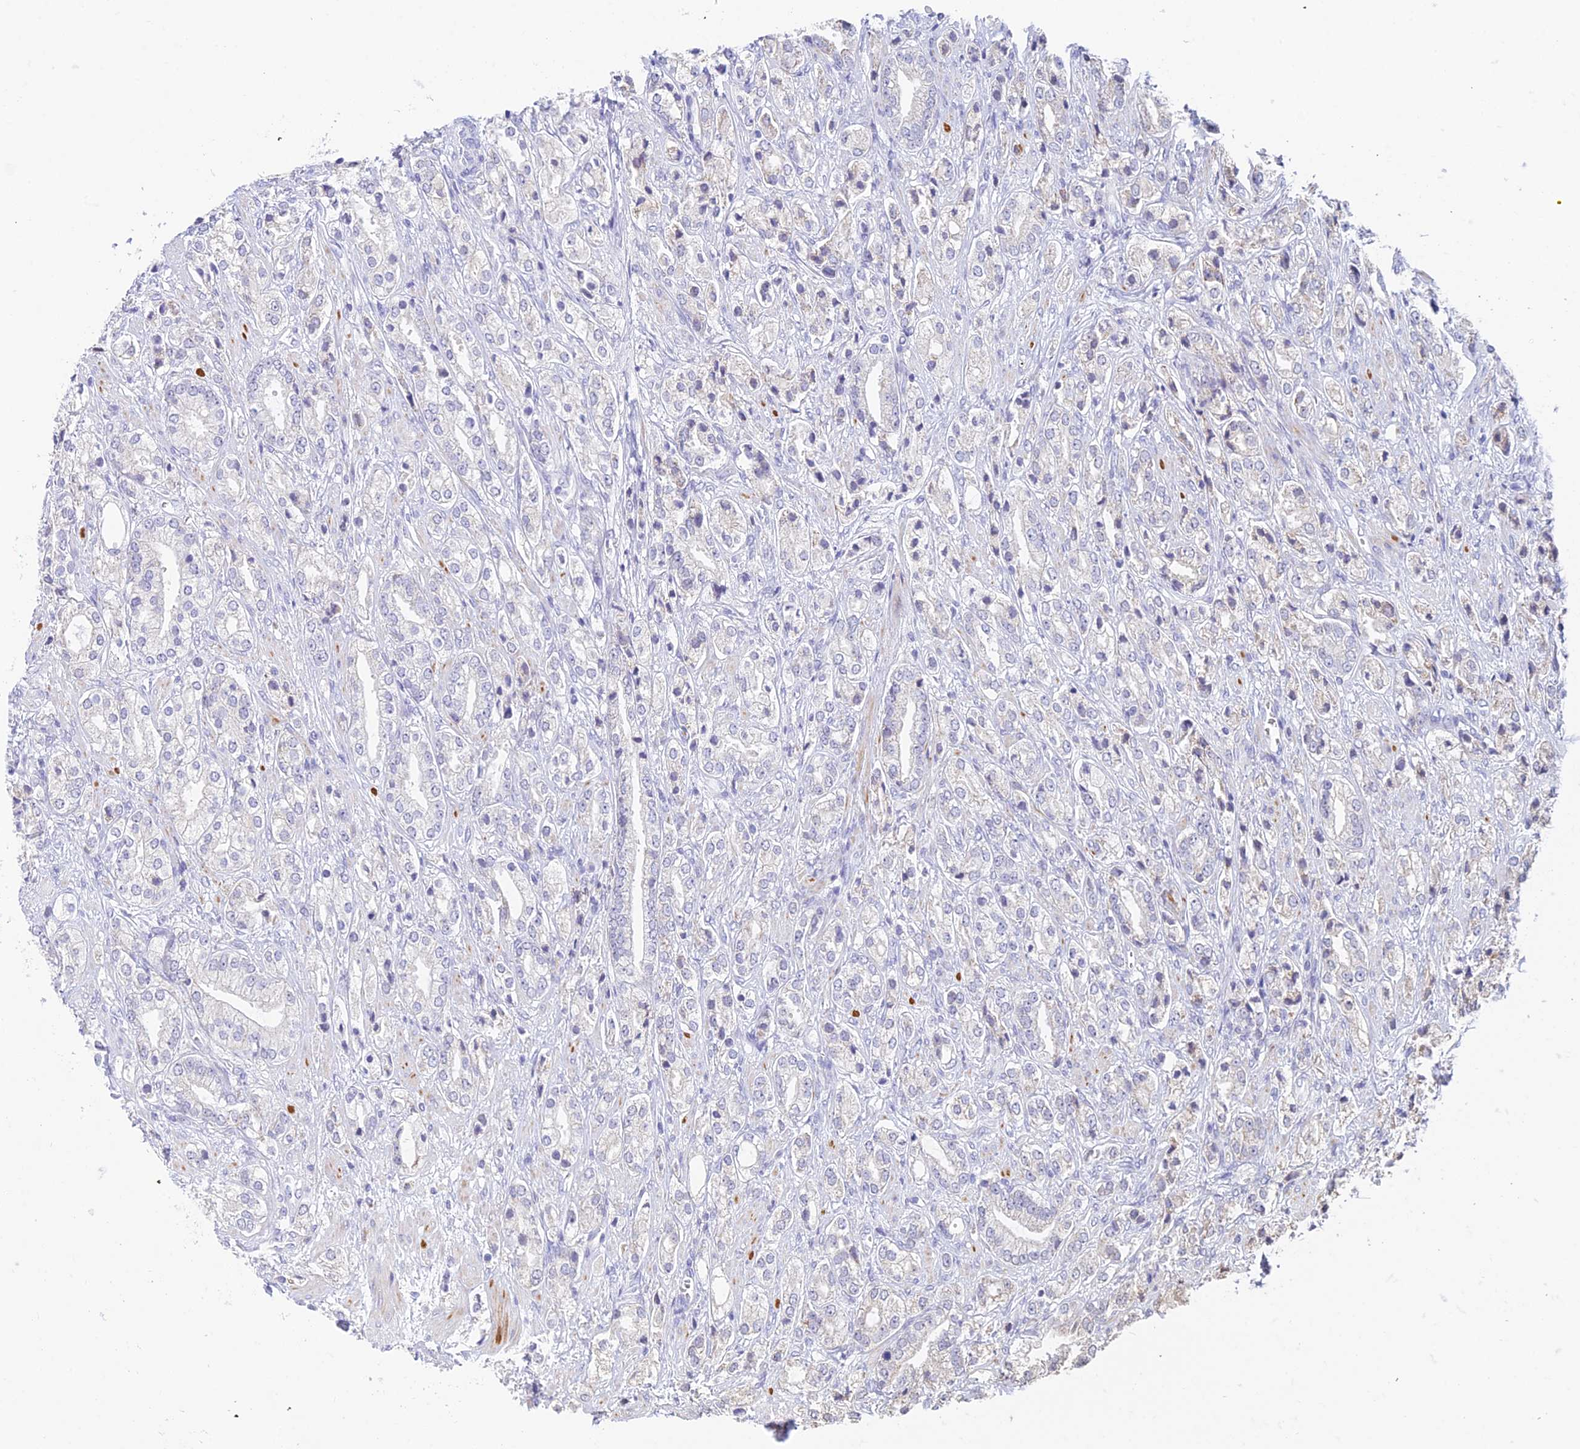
{"staining": {"intensity": "negative", "quantity": "none", "location": "none"}, "tissue": "prostate cancer", "cell_type": "Tumor cells", "image_type": "cancer", "snomed": [{"axis": "morphology", "description": "Adenocarcinoma, High grade"}, {"axis": "topography", "description": "Prostate"}], "caption": "Immunohistochemistry (IHC) photomicrograph of prostate cancer (adenocarcinoma (high-grade)) stained for a protein (brown), which demonstrates no staining in tumor cells.", "gene": "REXO5", "patient": {"sex": "male", "age": 50}}